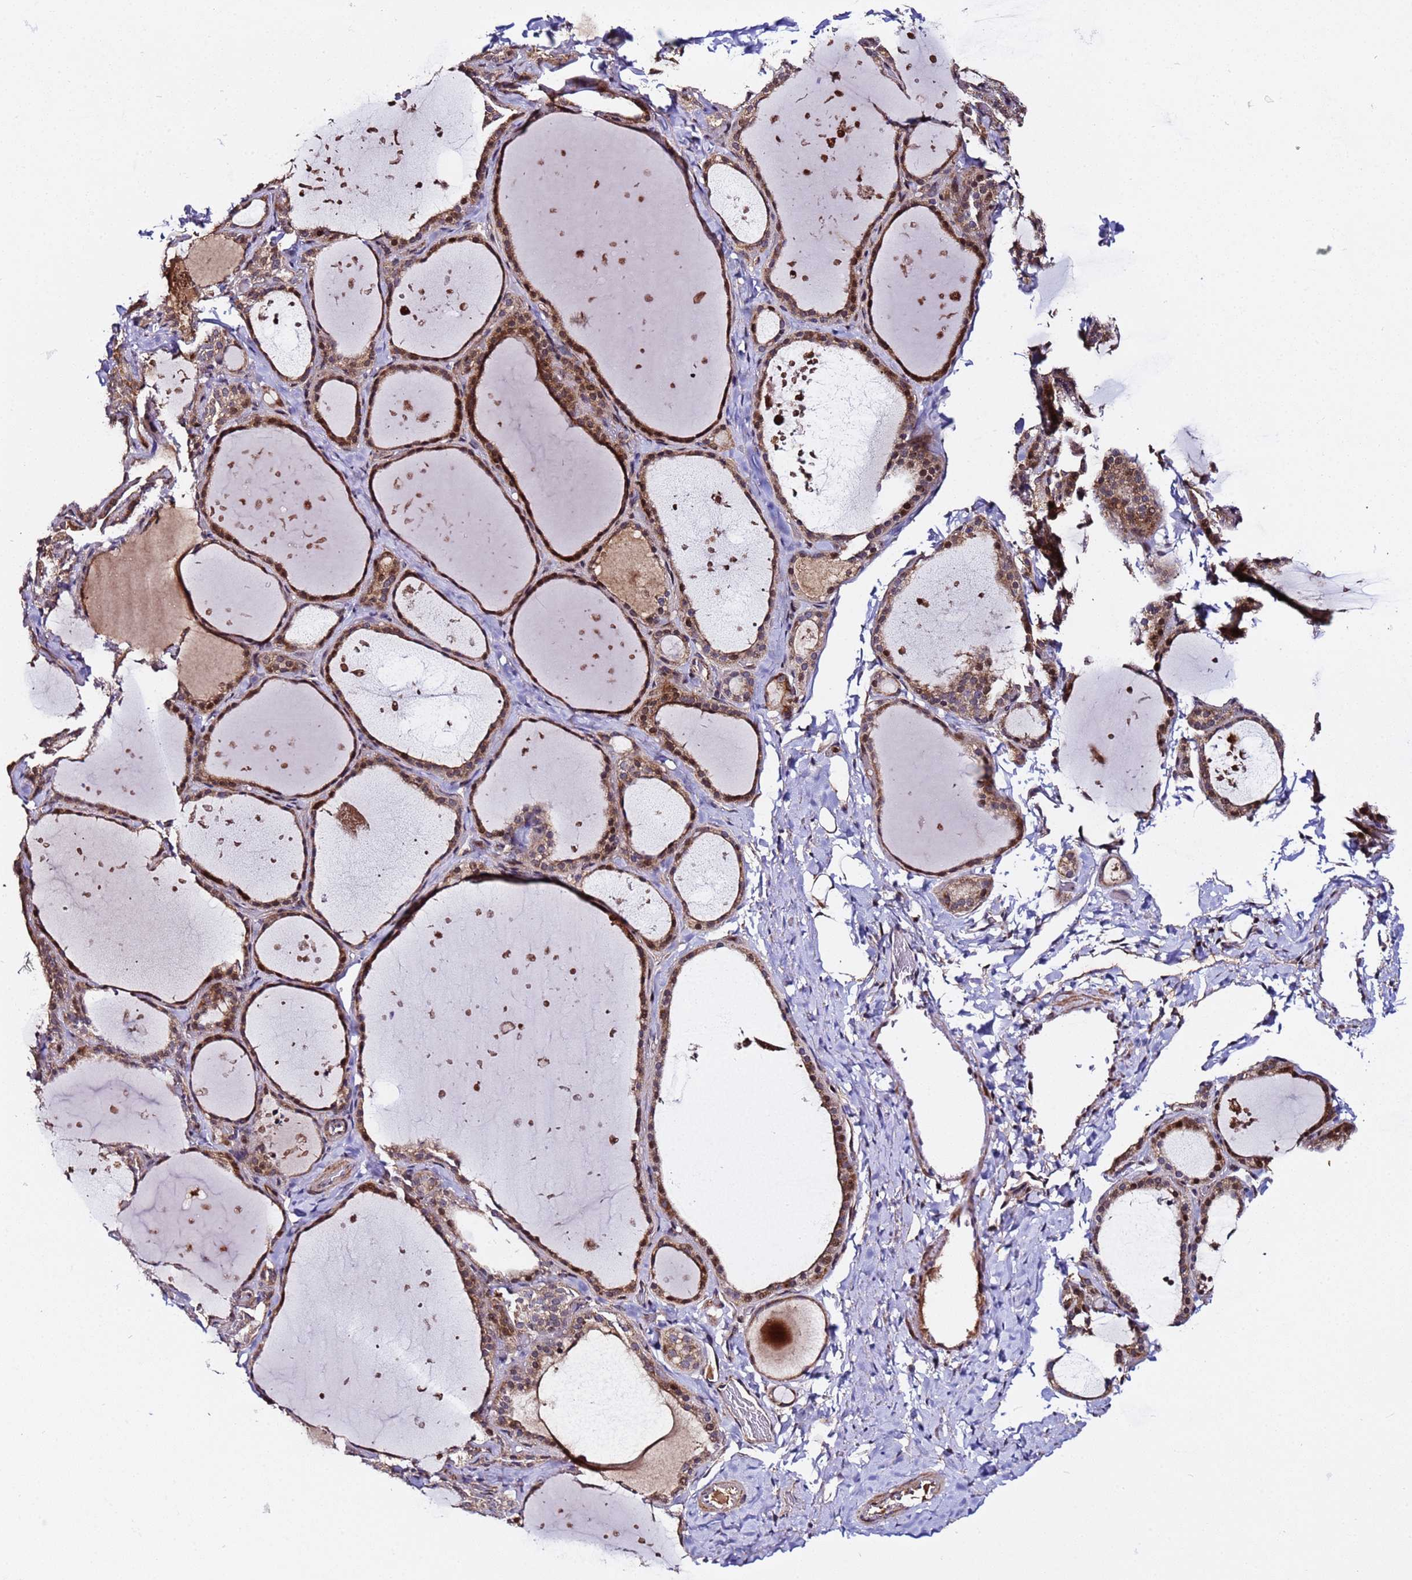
{"staining": {"intensity": "strong", "quantity": ">75%", "location": "cytoplasmic/membranous,nuclear"}, "tissue": "thyroid gland", "cell_type": "Glandular cells", "image_type": "normal", "snomed": [{"axis": "morphology", "description": "Normal tissue, NOS"}, {"axis": "topography", "description": "Thyroid gland"}], "caption": "Immunohistochemistry (DAB) staining of benign human thyroid gland reveals strong cytoplasmic/membranous,nuclear protein staining in approximately >75% of glandular cells.", "gene": "WNK4", "patient": {"sex": "female", "age": 44}}